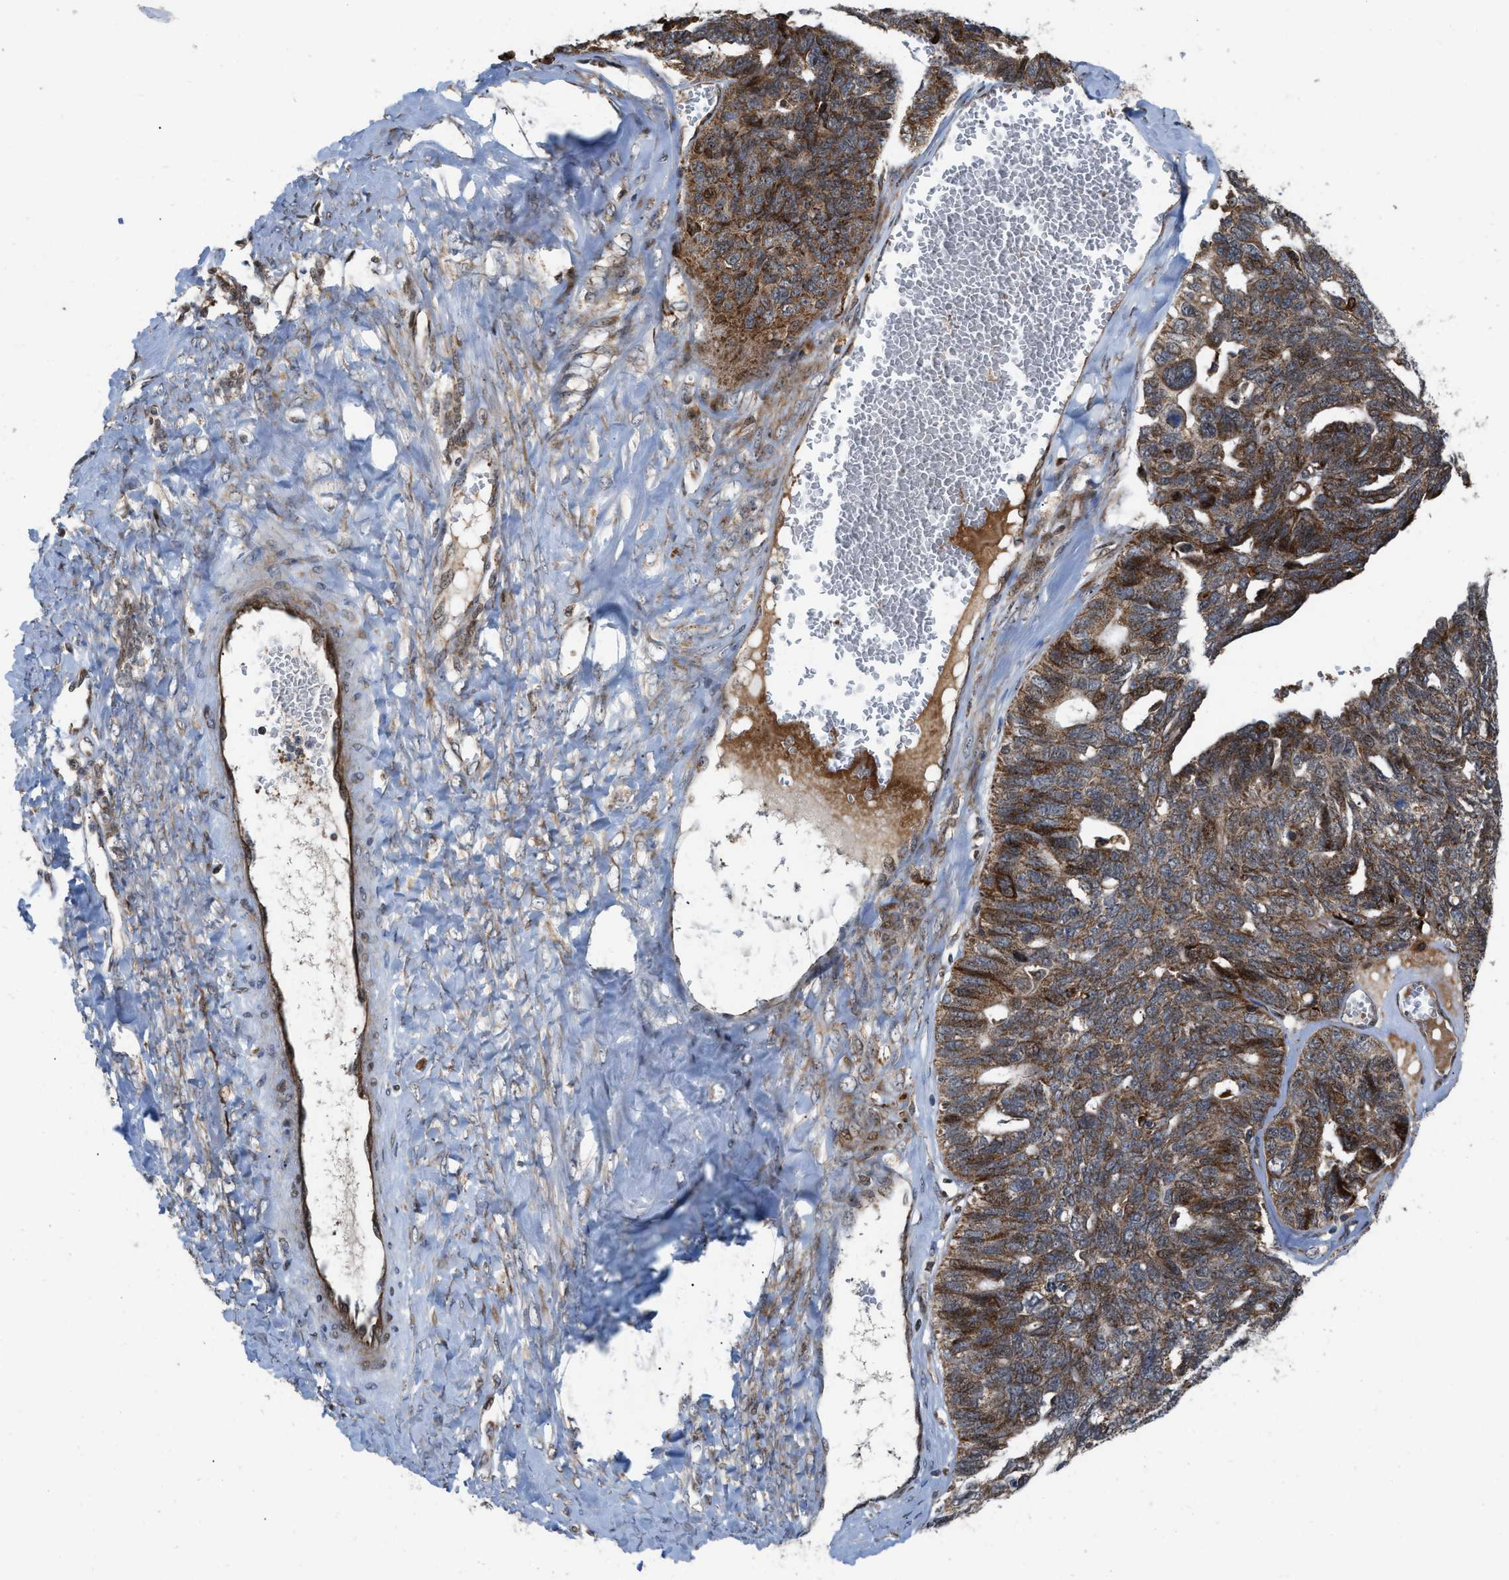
{"staining": {"intensity": "moderate", "quantity": ">75%", "location": "cytoplasmic/membranous"}, "tissue": "ovarian cancer", "cell_type": "Tumor cells", "image_type": "cancer", "snomed": [{"axis": "morphology", "description": "Cystadenocarcinoma, serous, NOS"}, {"axis": "topography", "description": "Ovary"}], "caption": "Immunohistochemical staining of human ovarian serous cystadenocarcinoma demonstrates medium levels of moderate cytoplasmic/membranous positivity in about >75% of tumor cells. (DAB IHC, brown staining for protein, blue staining for nuclei).", "gene": "AP3M2", "patient": {"sex": "female", "age": 79}}